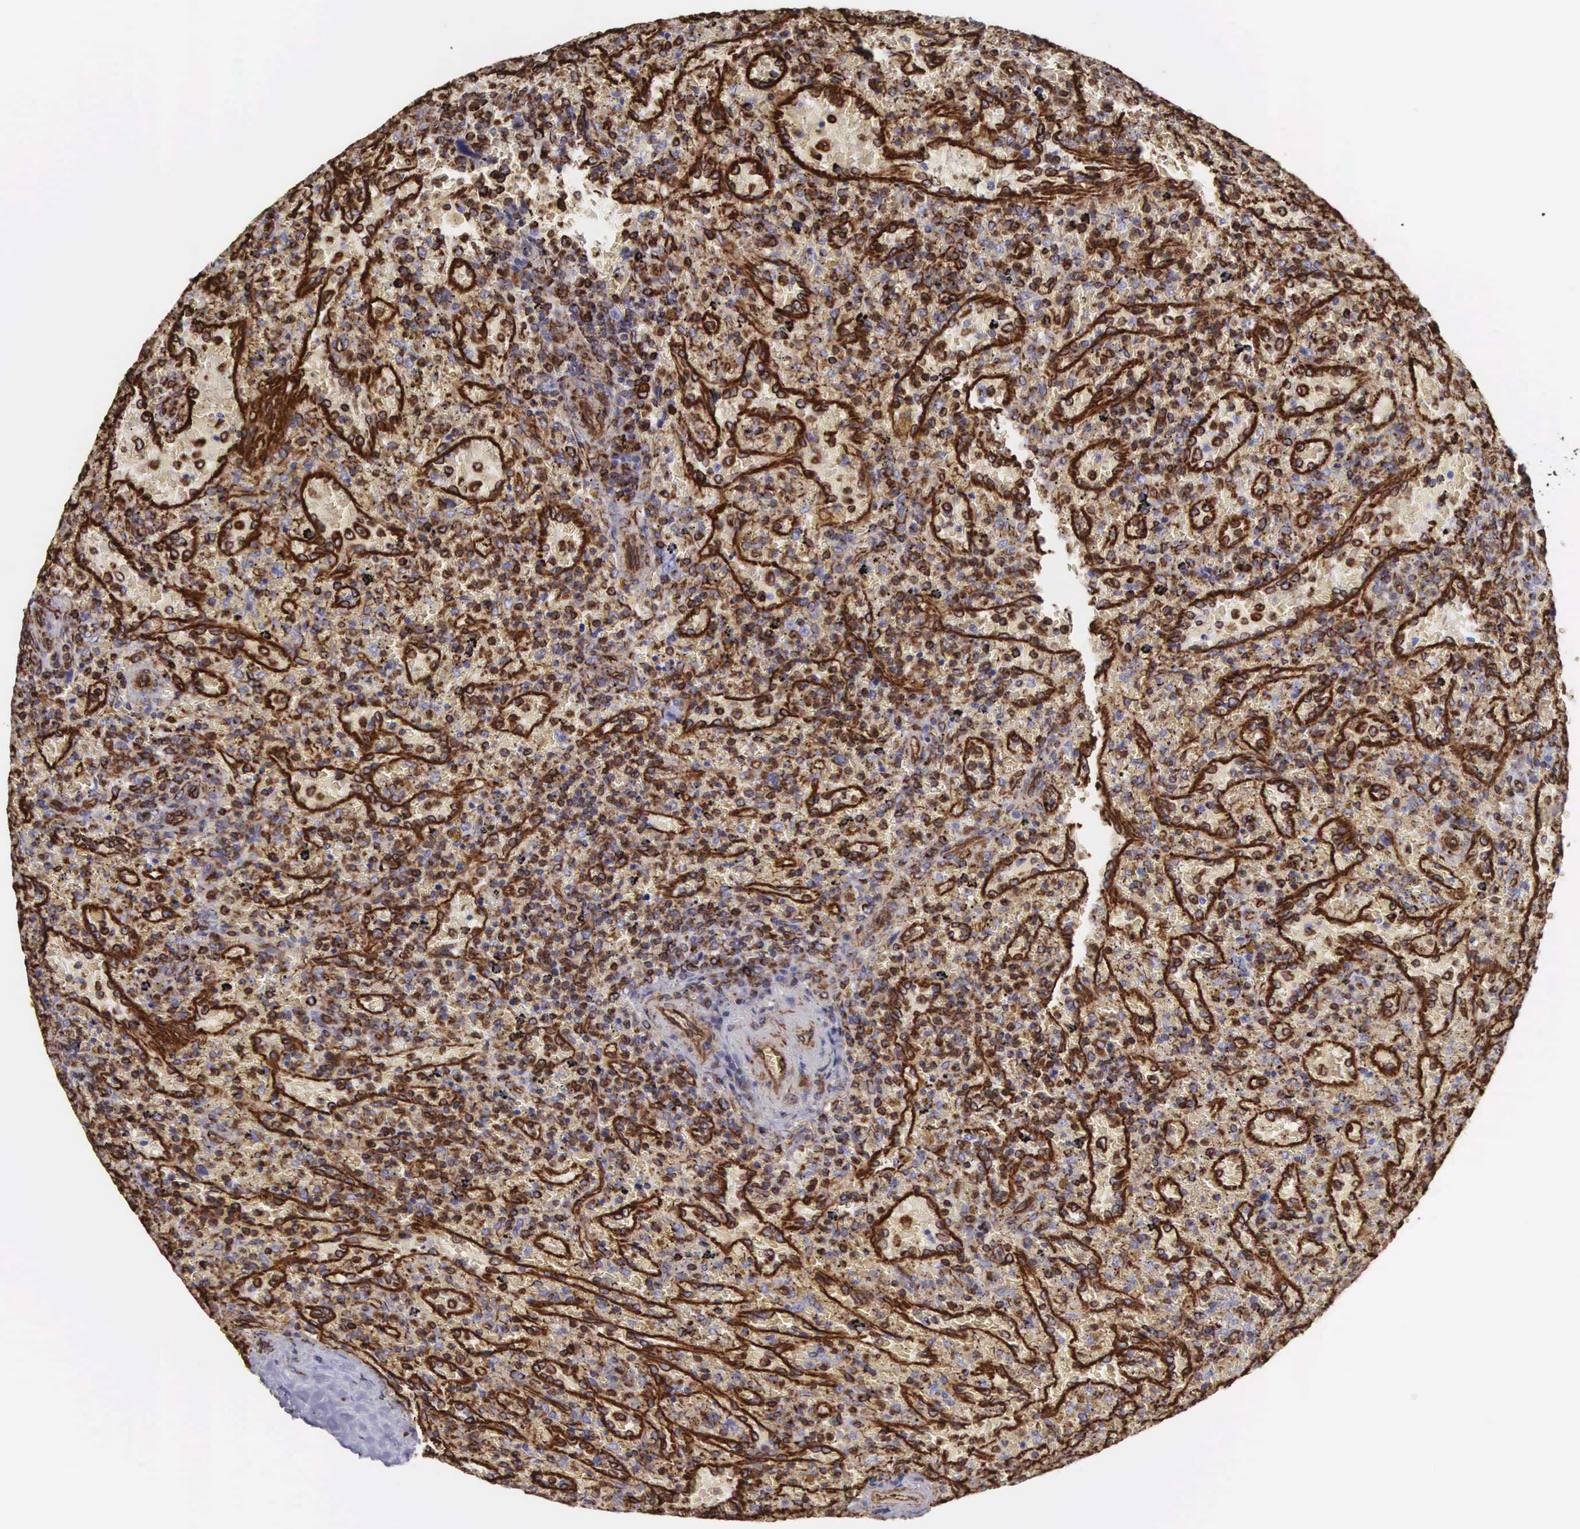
{"staining": {"intensity": "moderate", "quantity": "25%-75%", "location": "cytoplasmic/membranous"}, "tissue": "lymphoma", "cell_type": "Tumor cells", "image_type": "cancer", "snomed": [{"axis": "morphology", "description": "Malignant lymphoma, non-Hodgkin's type, High grade"}, {"axis": "topography", "description": "Spleen"}, {"axis": "topography", "description": "Lymph node"}], "caption": "Immunohistochemical staining of human lymphoma demonstrates moderate cytoplasmic/membranous protein positivity in about 25%-75% of tumor cells.", "gene": "VIM", "patient": {"sex": "female", "age": 70}}